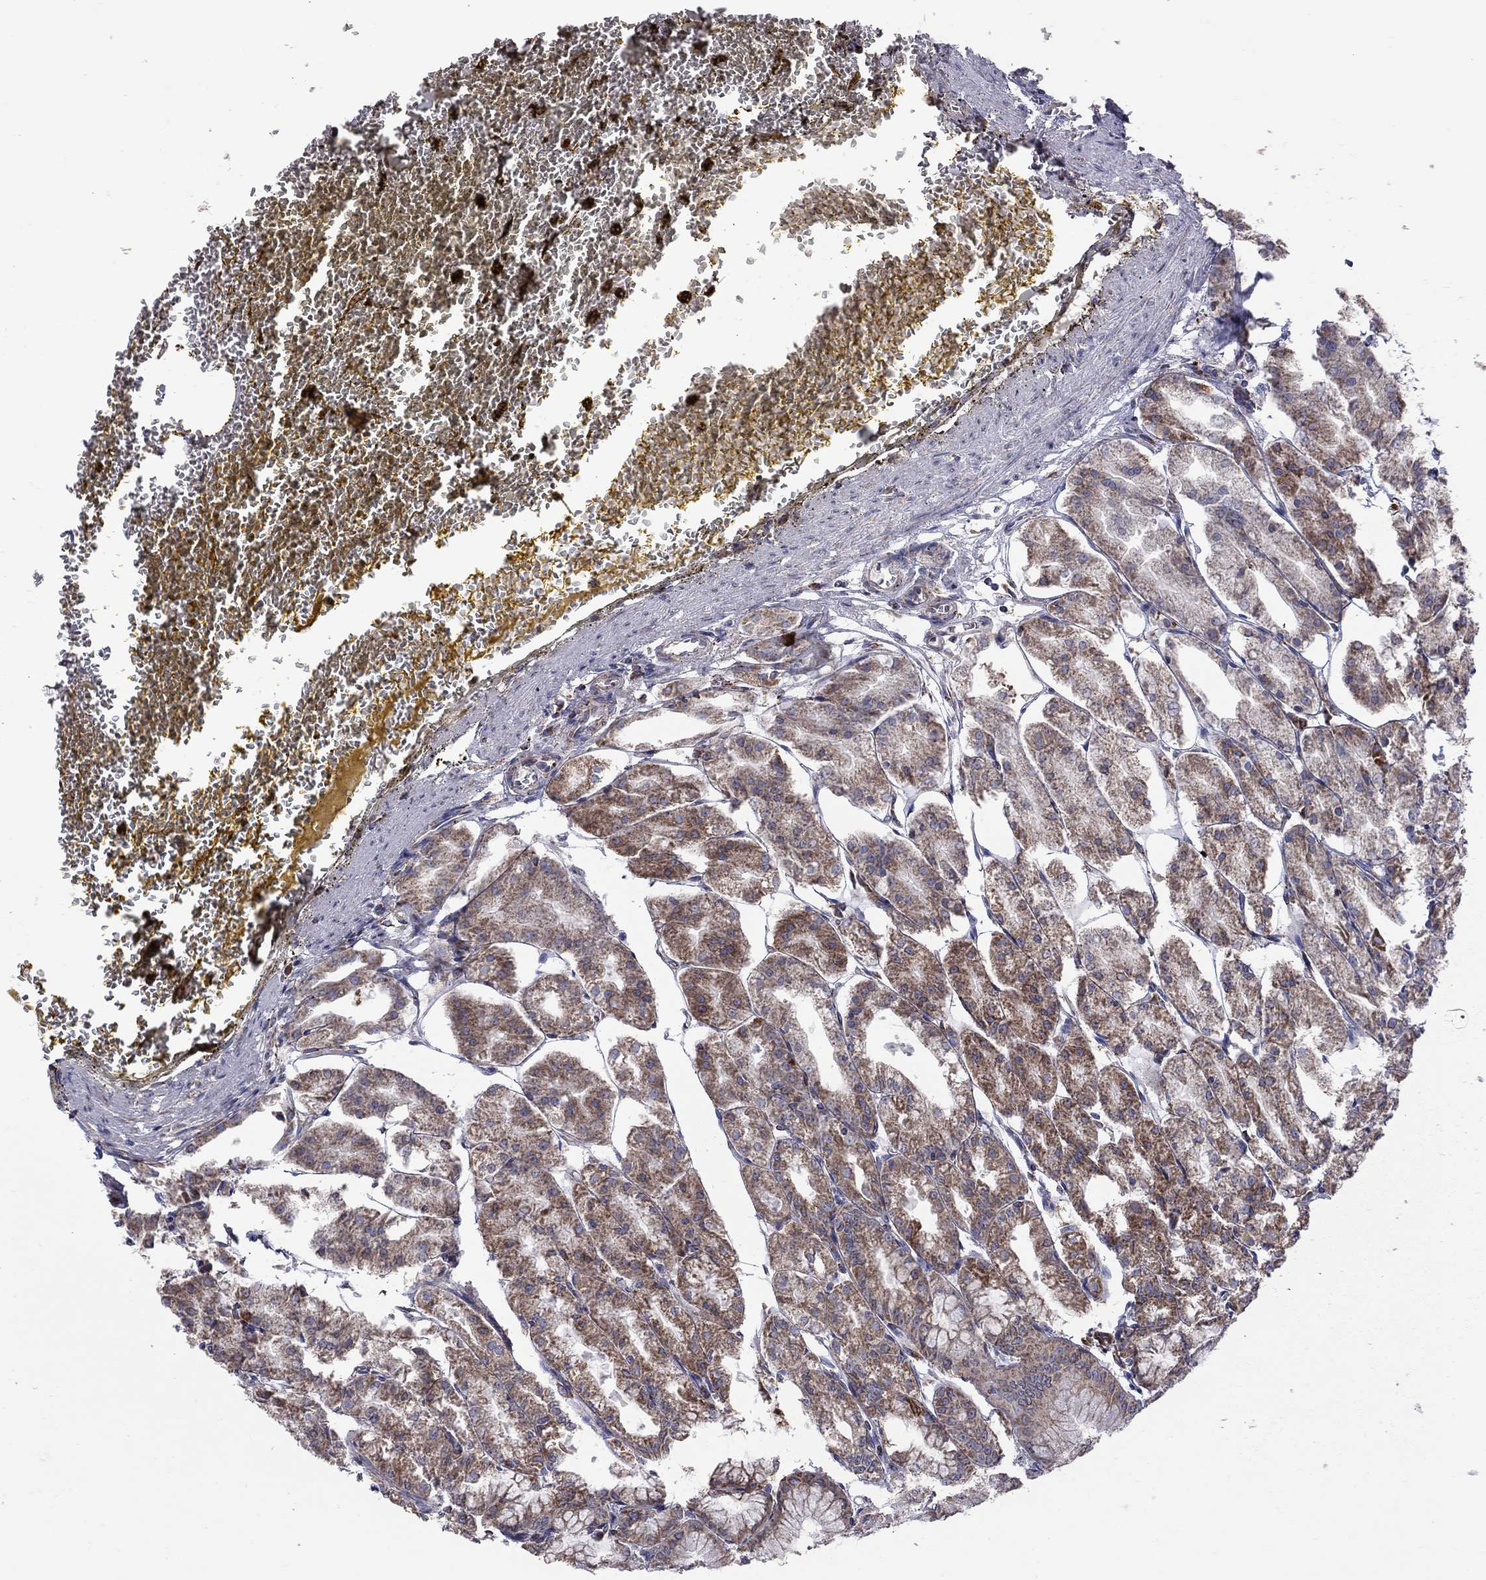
{"staining": {"intensity": "strong", "quantity": "25%-75%", "location": "cytoplasmic/membranous"}, "tissue": "stomach", "cell_type": "Glandular cells", "image_type": "normal", "snomed": [{"axis": "morphology", "description": "Normal tissue, NOS"}, {"axis": "topography", "description": "Stomach, lower"}], "caption": "Normal stomach displays strong cytoplasmic/membranous expression in about 25%-75% of glandular cells (Stains: DAB in brown, nuclei in blue, Microscopy: brightfield microscopy at high magnification)..", "gene": "CLPTM1", "patient": {"sex": "male", "age": 71}}